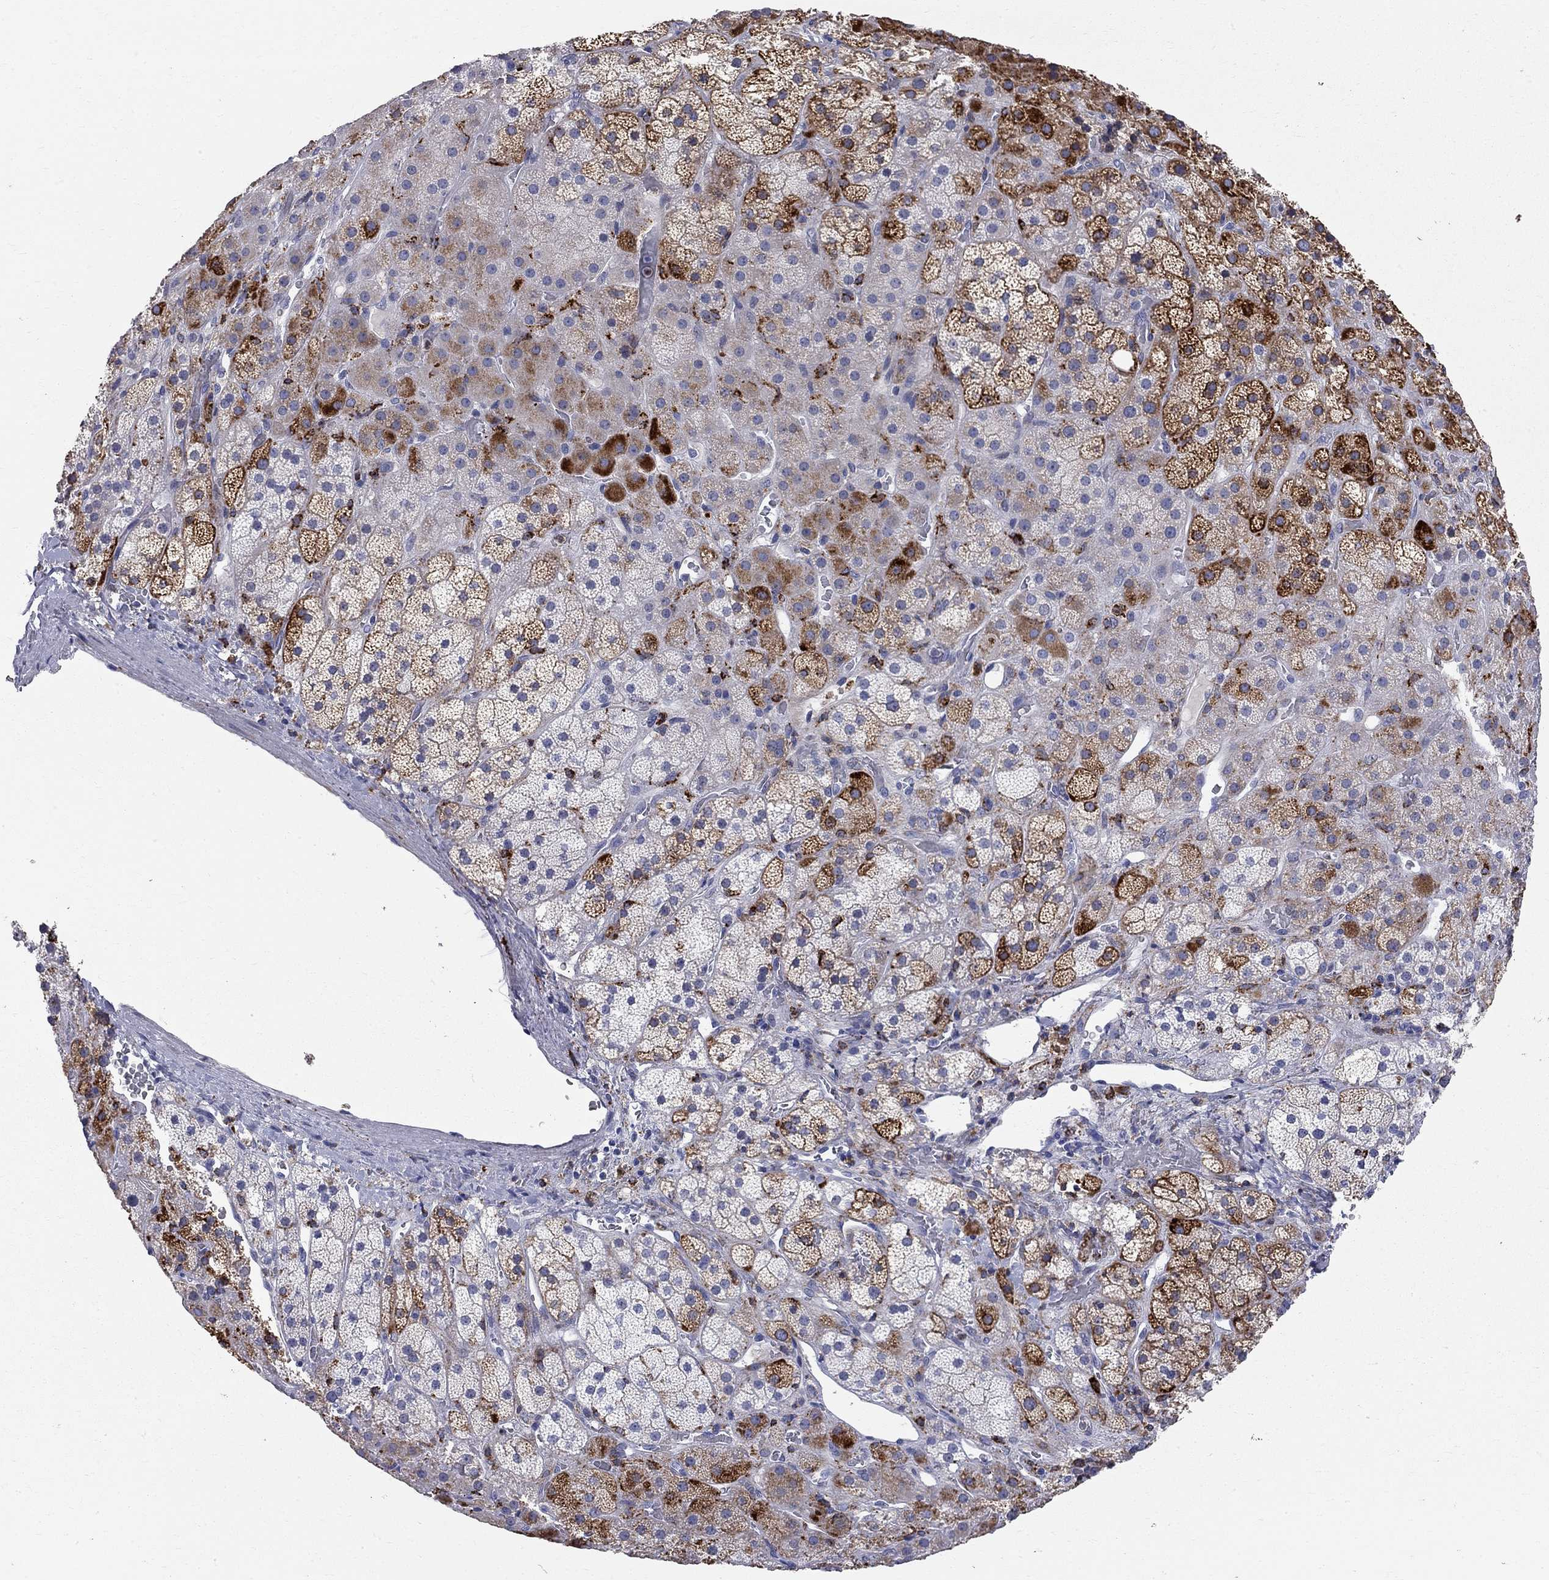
{"staining": {"intensity": "strong", "quantity": "<25%", "location": "cytoplasmic/membranous"}, "tissue": "adrenal gland", "cell_type": "Glandular cells", "image_type": "normal", "snomed": [{"axis": "morphology", "description": "Normal tissue, NOS"}, {"axis": "topography", "description": "Adrenal gland"}], "caption": "A brown stain shows strong cytoplasmic/membranous expression of a protein in glandular cells of unremarkable adrenal gland.", "gene": "ACSL1", "patient": {"sex": "male", "age": 57}}